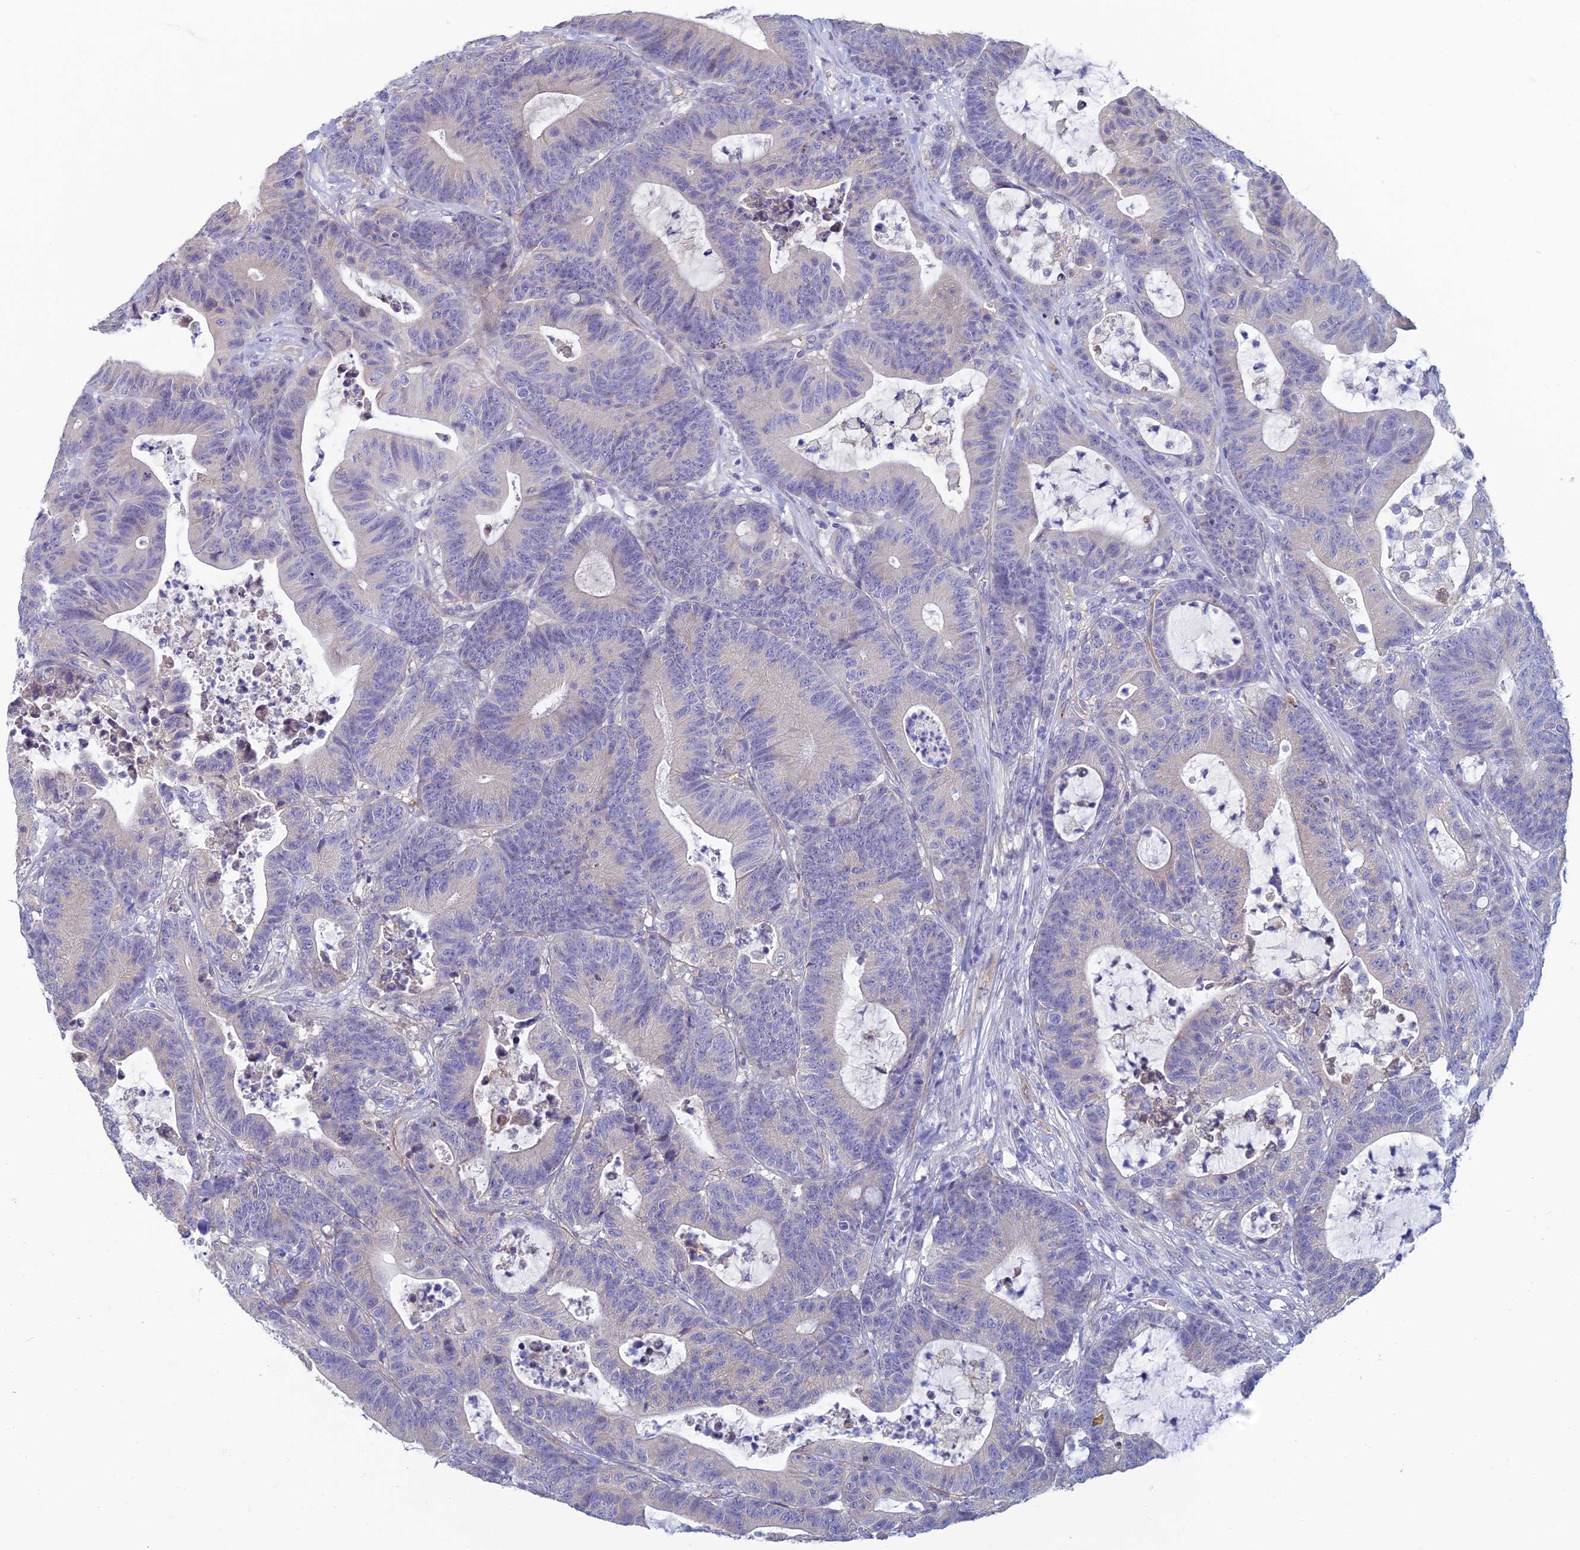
{"staining": {"intensity": "negative", "quantity": "none", "location": "none"}, "tissue": "colorectal cancer", "cell_type": "Tumor cells", "image_type": "cancer", "snomed": [{"axis": "morphology", "description": "Adenocarcinoma, NOS"}, {"axis": "topography", "description": "Colon"}], "caption": "Human adenocarcinoma (colorectal) stained for a protein using immunohistochemistry (IHC) shows no expression in tumor cells.", "gene": "NEURL1", "patient": {"sex": "female", "age": 84}}